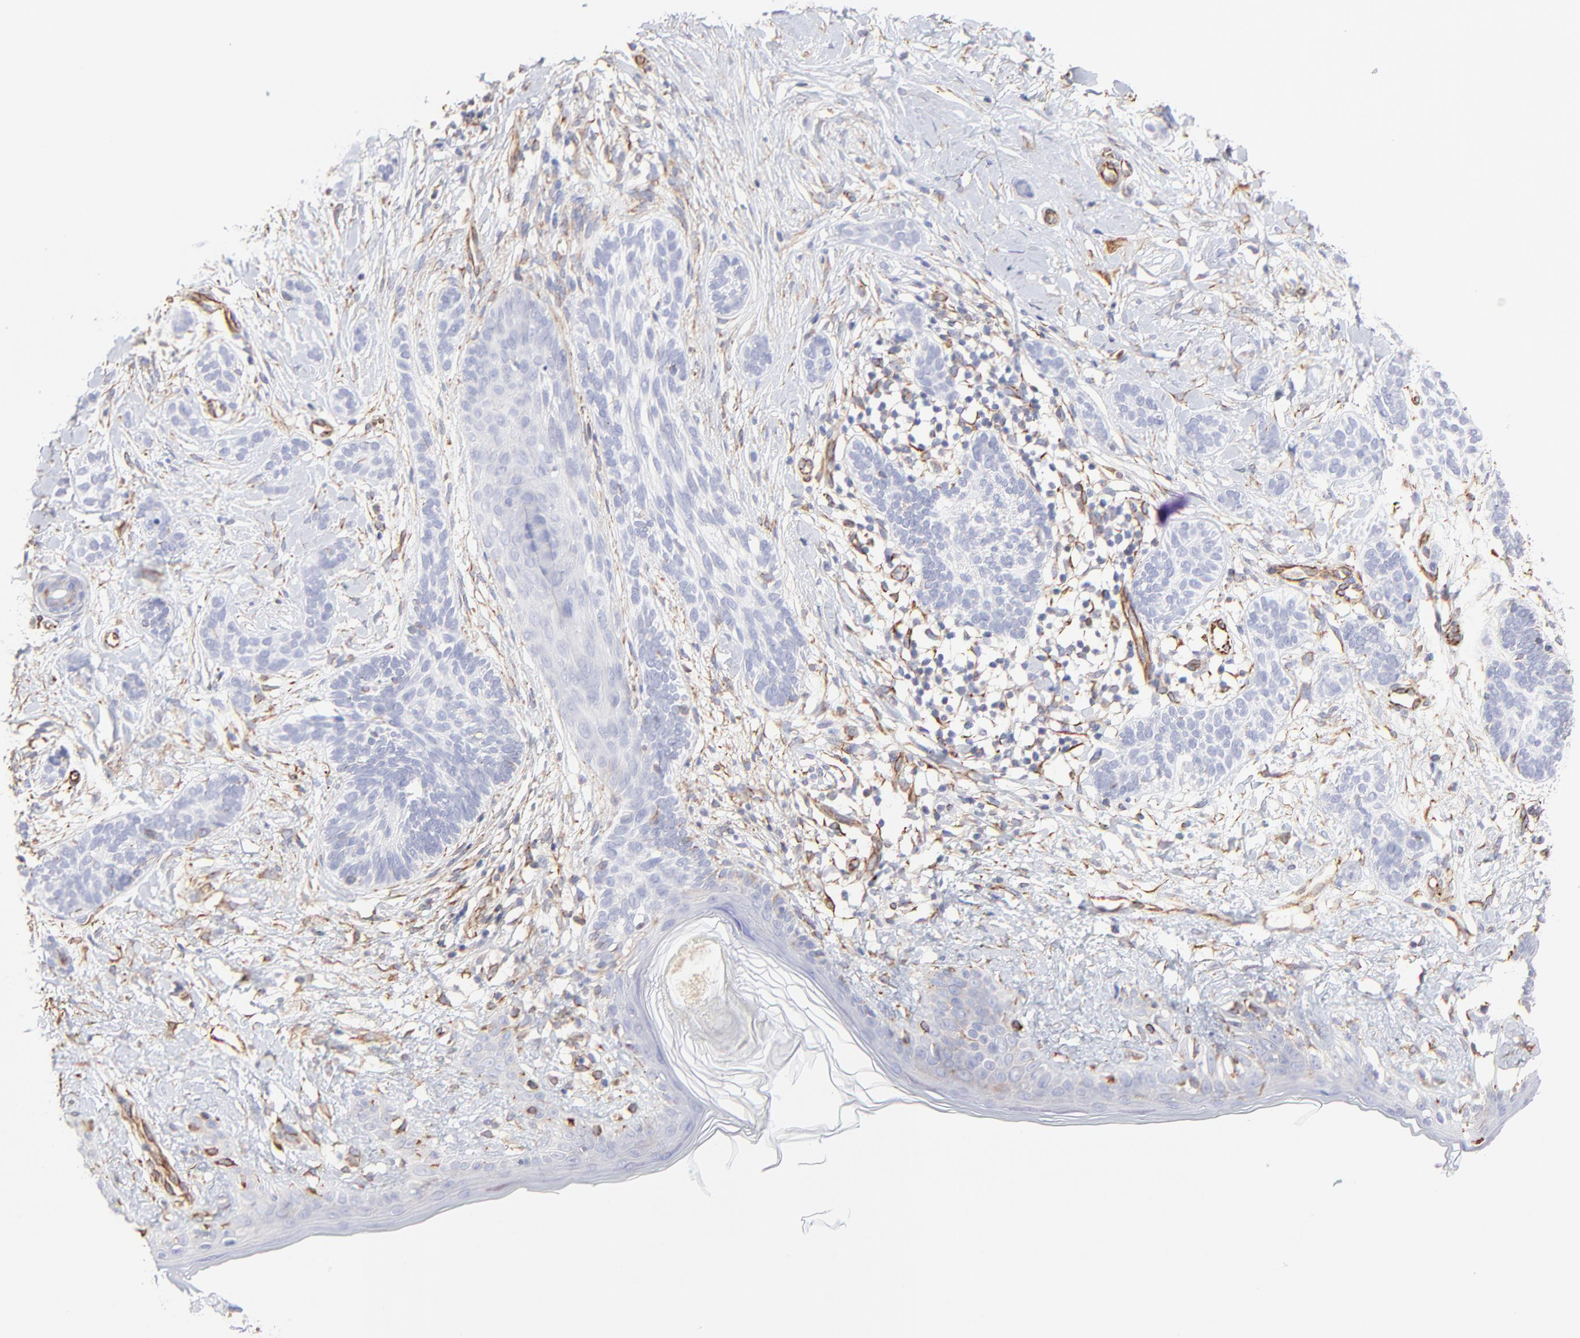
{"staining": {"intensity": "negative", "quantity": "none", "location": "none"}, "tissue": "skin cancer", "cell_type": "Tumor cells", "image_type": "cancer", "snomed": [{"axis": "morphology", "description": "Normal tissue, NOS"}, {"axis": "morphology", "description": "Basal cell carcinoma"}, {"axis": "topography", "description": "Skin"}], "caption": "This is an IHC micrograph of human skin basal cell carcinoma. There is no staining in tumor cells.", "gene": "COX8C", "patient": {"sex": "male", "age": 63}}